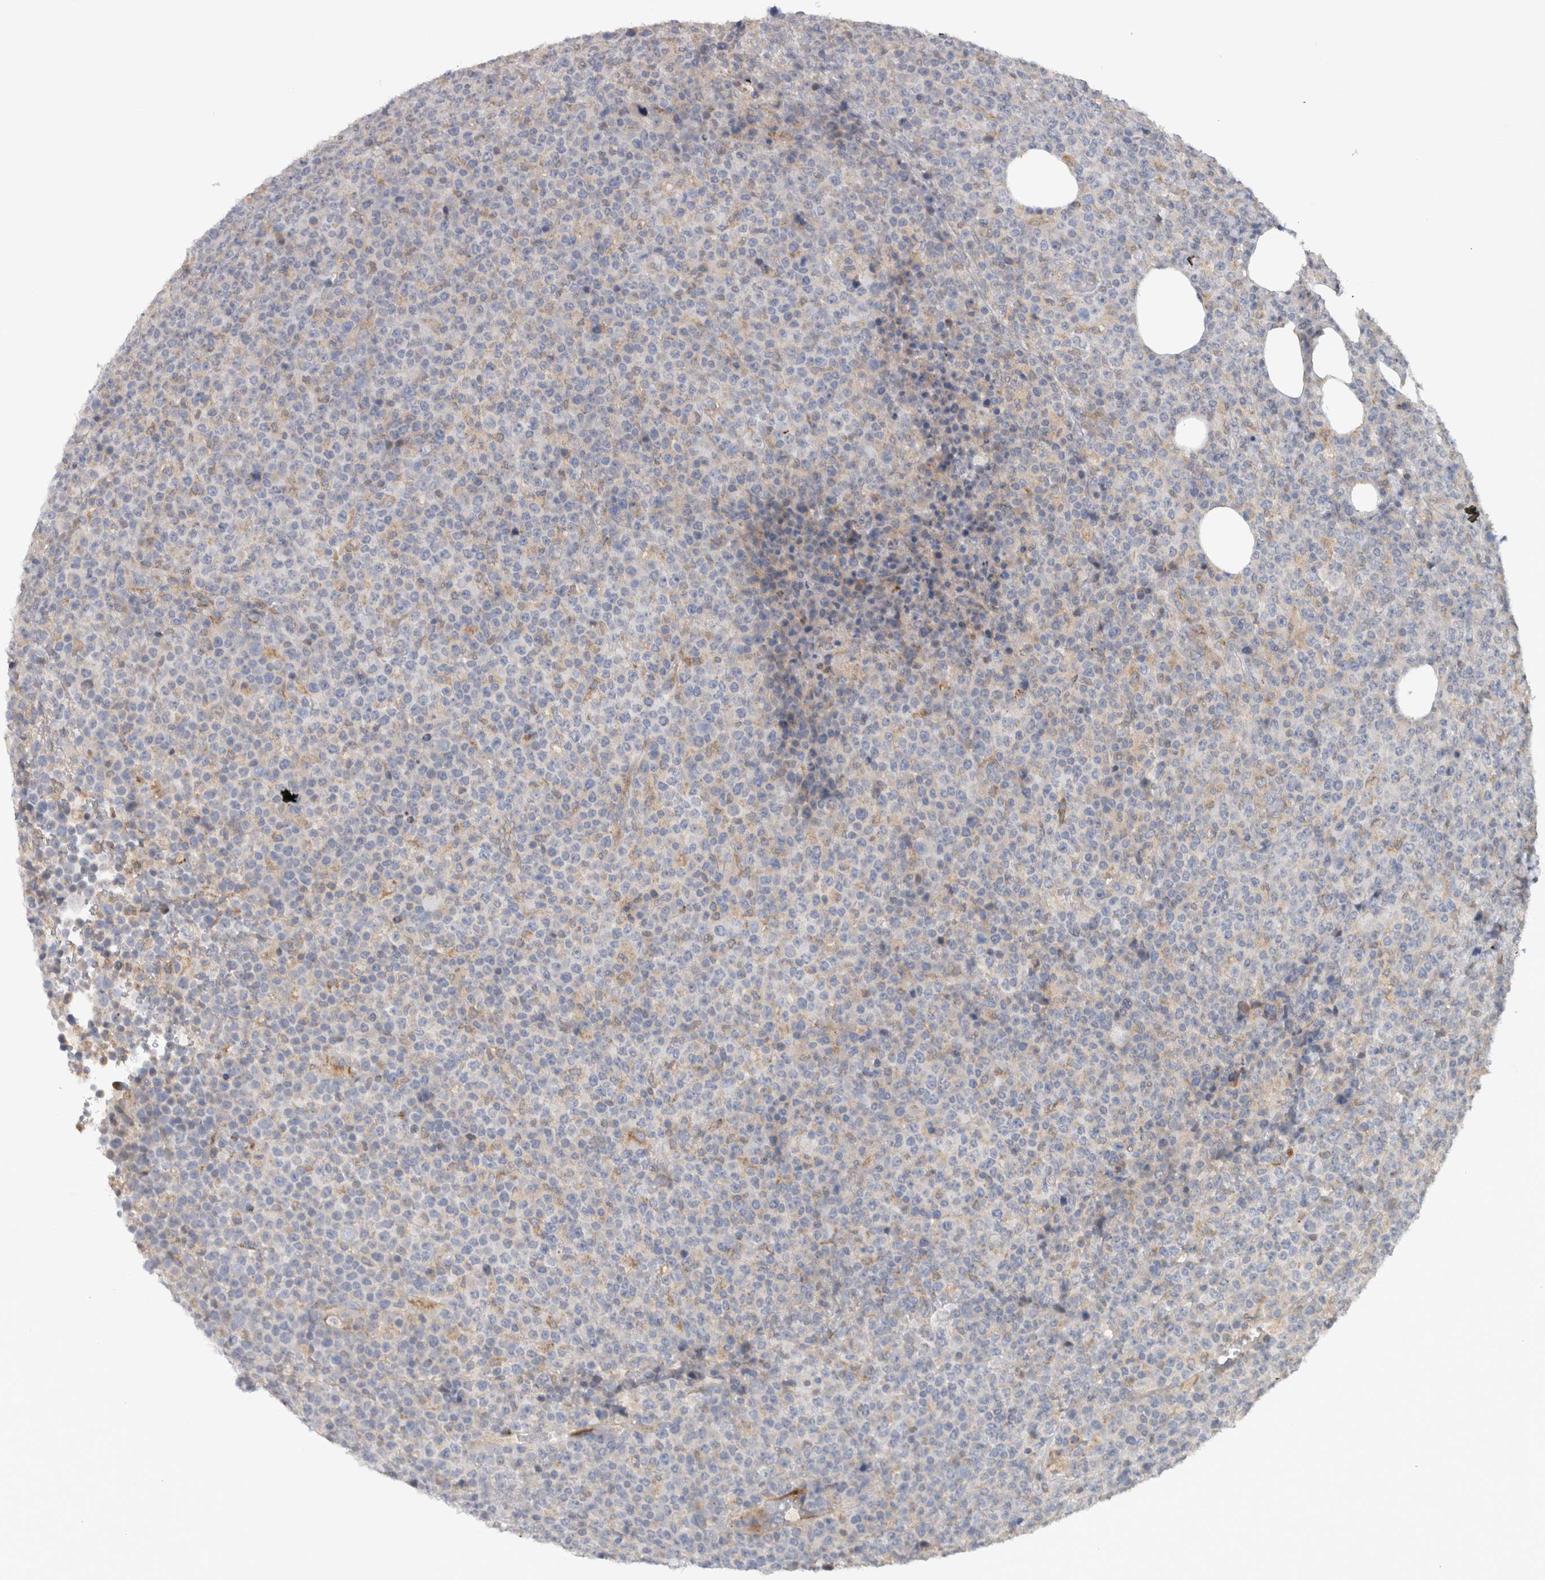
{"staining": {"intensity": "negative", "quantity": "none", "location": "none"}, "tissue": "lymphoma", "cell_type": "Tumor cells", "image_type": "cancer", "snomed": [{"axis": "morphology", "description": "Malignant lymphoma, non-Hodgkin's type, High grade"}, {"axis": "topography", "description": "Lymph node"}], "caption": "Immunohistochemistry (IHC) of human lymphoma shows no staining in tumor cells.", "gene": "RAB18", "patient": {"sex": "male", "age": 13}}